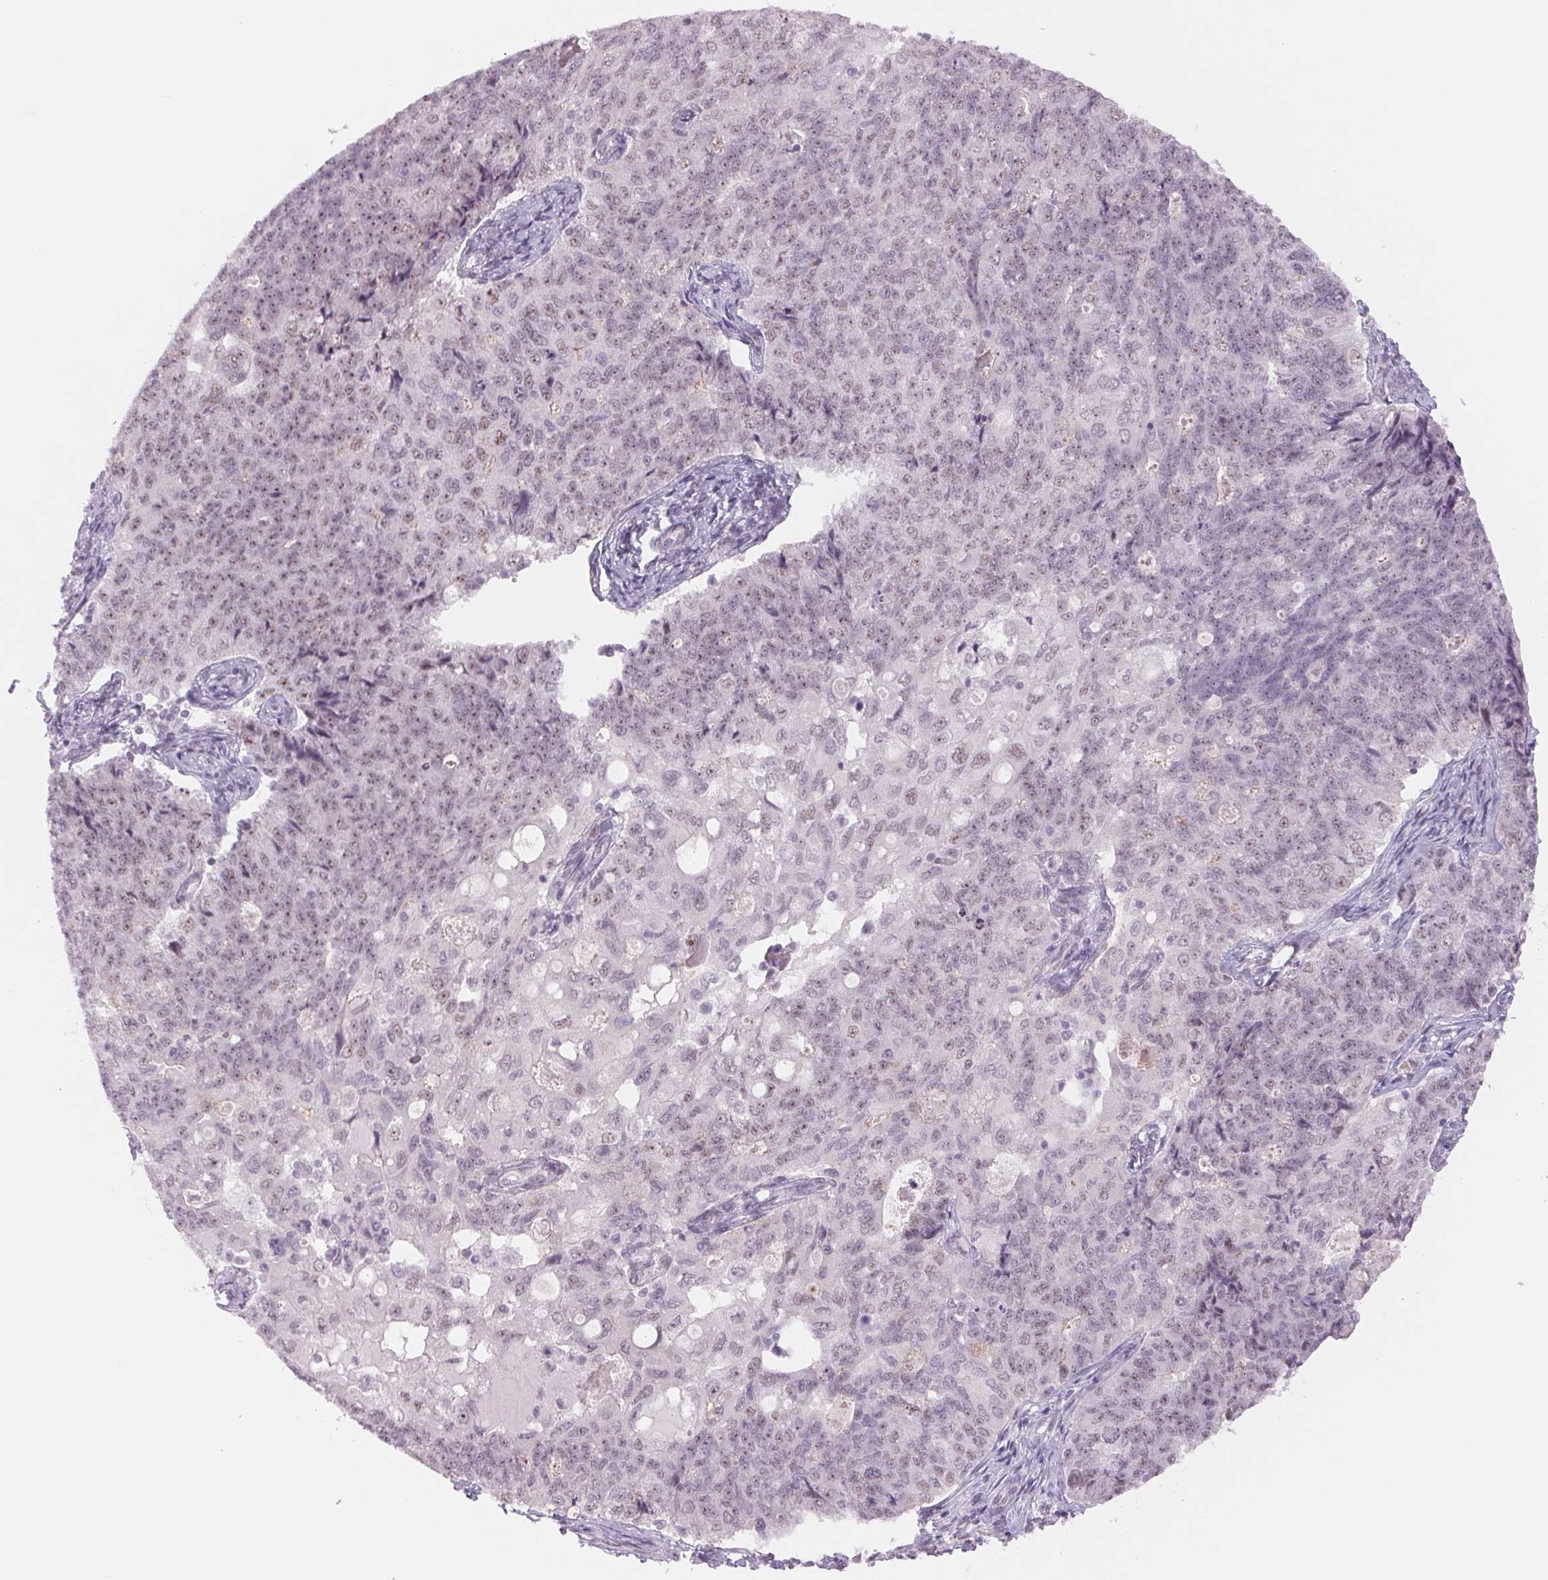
{"staining": {"intensity": "weak", "quantity": "<25%", "location": "nuclear"}, "tissue": "endometrial cancer", "cell_type": "Tumor cells", "image_type": "cancer", "snomed": [{"axis": "morphology", "description": "Adenocarcinoma, NOS"}, {"axis": "topography", "description": "Endometrium"}], "caption": "Immunohistochemical staining of human endometrial cancer (adenocarcinoma) displays no significant expression in tumor cells.", "gene": "ZC3H14", "patient": {"sex": "female", "age": 43}}